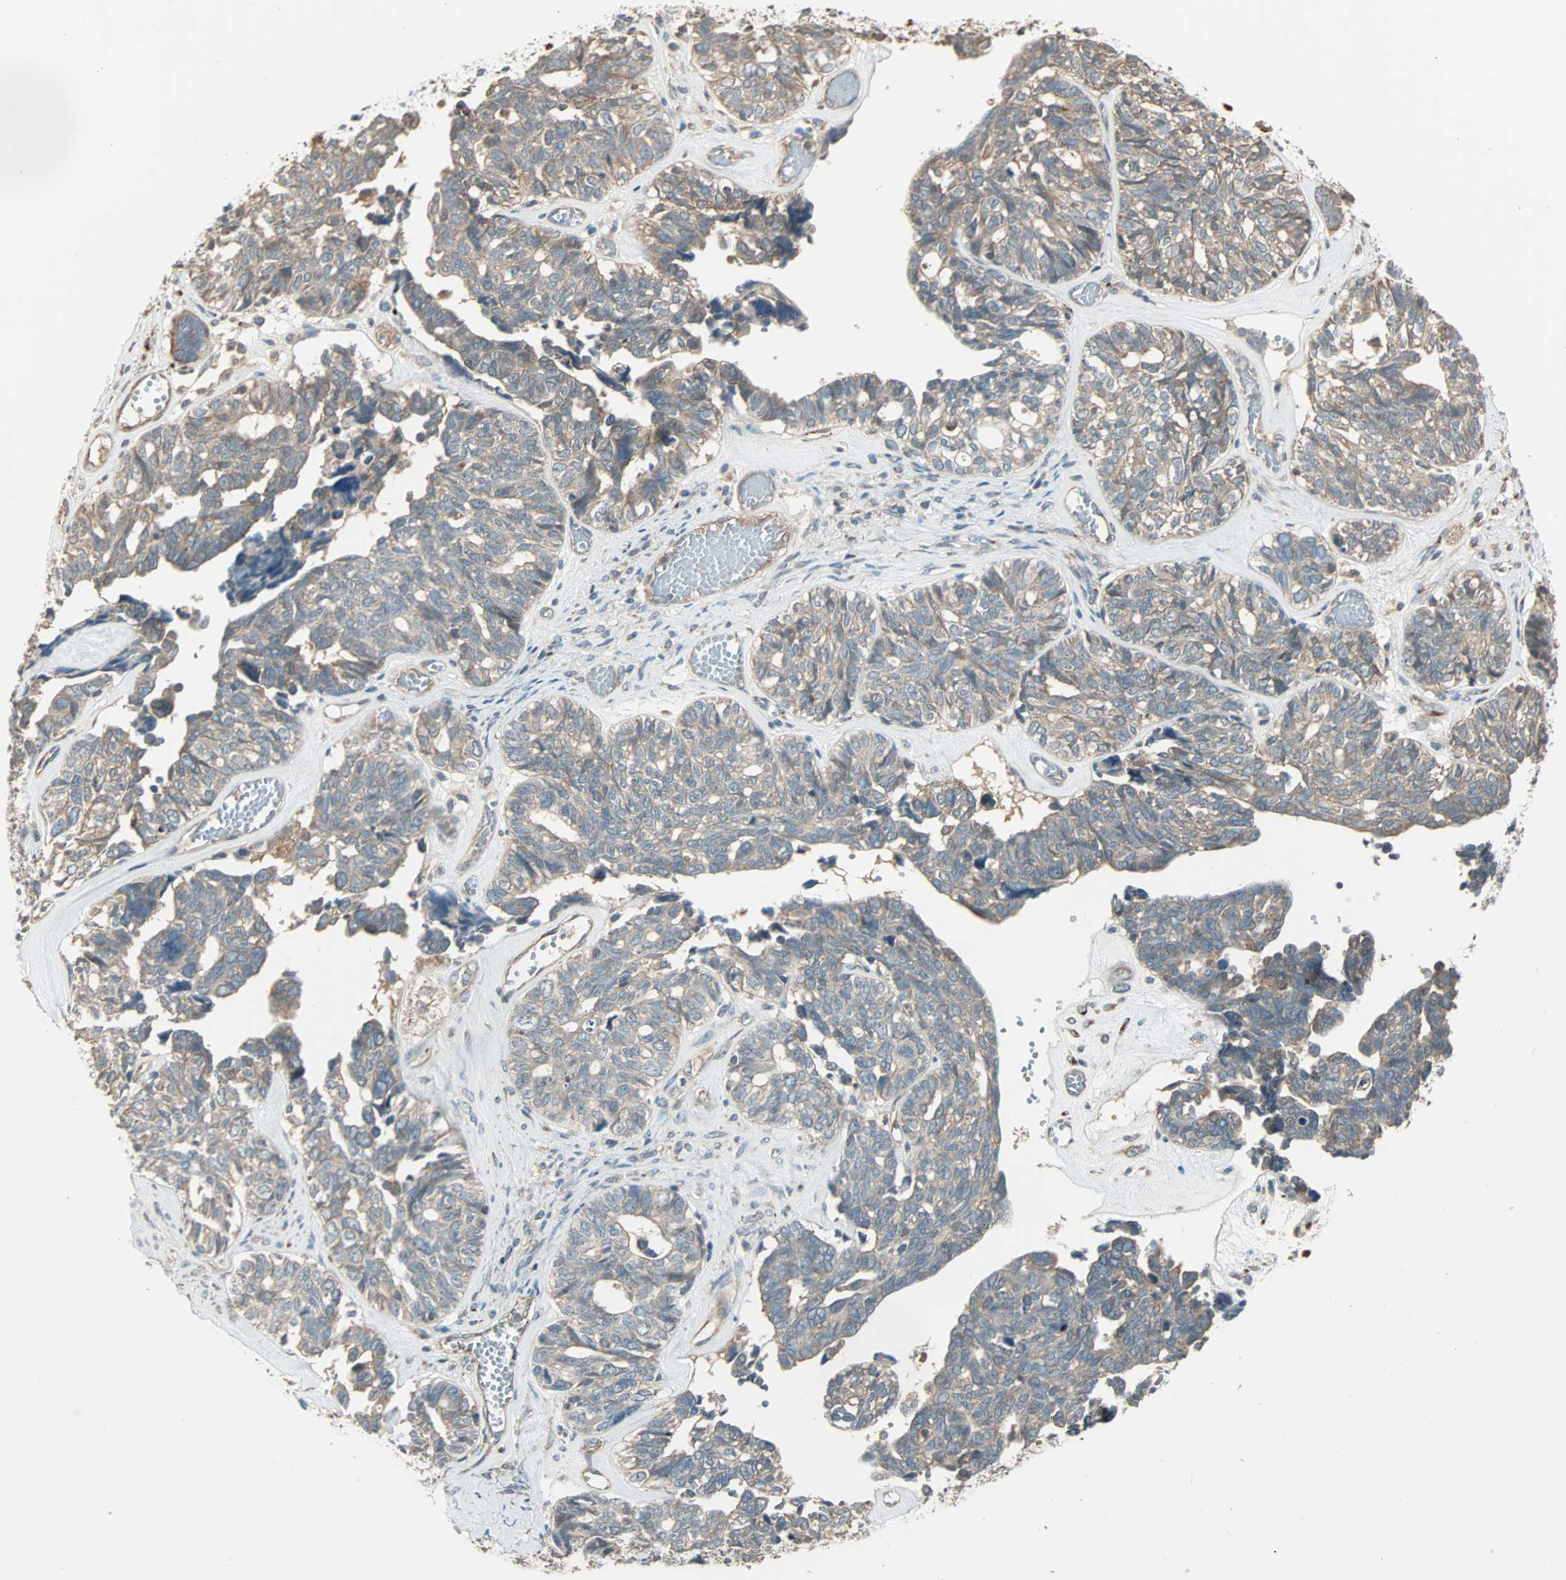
{"staining": {"intensity": "weak", "quantity": "25%-75%", "location": "cytoplasmic/membranous"}, "tissue": "ovarian cancer", "cell_type": "Tumor cells", "image_type": "cancer", "snomed": [{"axis": "morphology", "description": "Cystadenocarcinoma, serous, NOS"}, {"axis": "topography", "description": "Ovary"}], "caption": "Ovarian cancer tissue shows weak cytoplasmic/membranous positivity in approximately 25%-75% of tumor cells, visualized by immunohistochemistry.", "gene": "MAP3K21", "patient": {"sex": "female", "age": 79}}